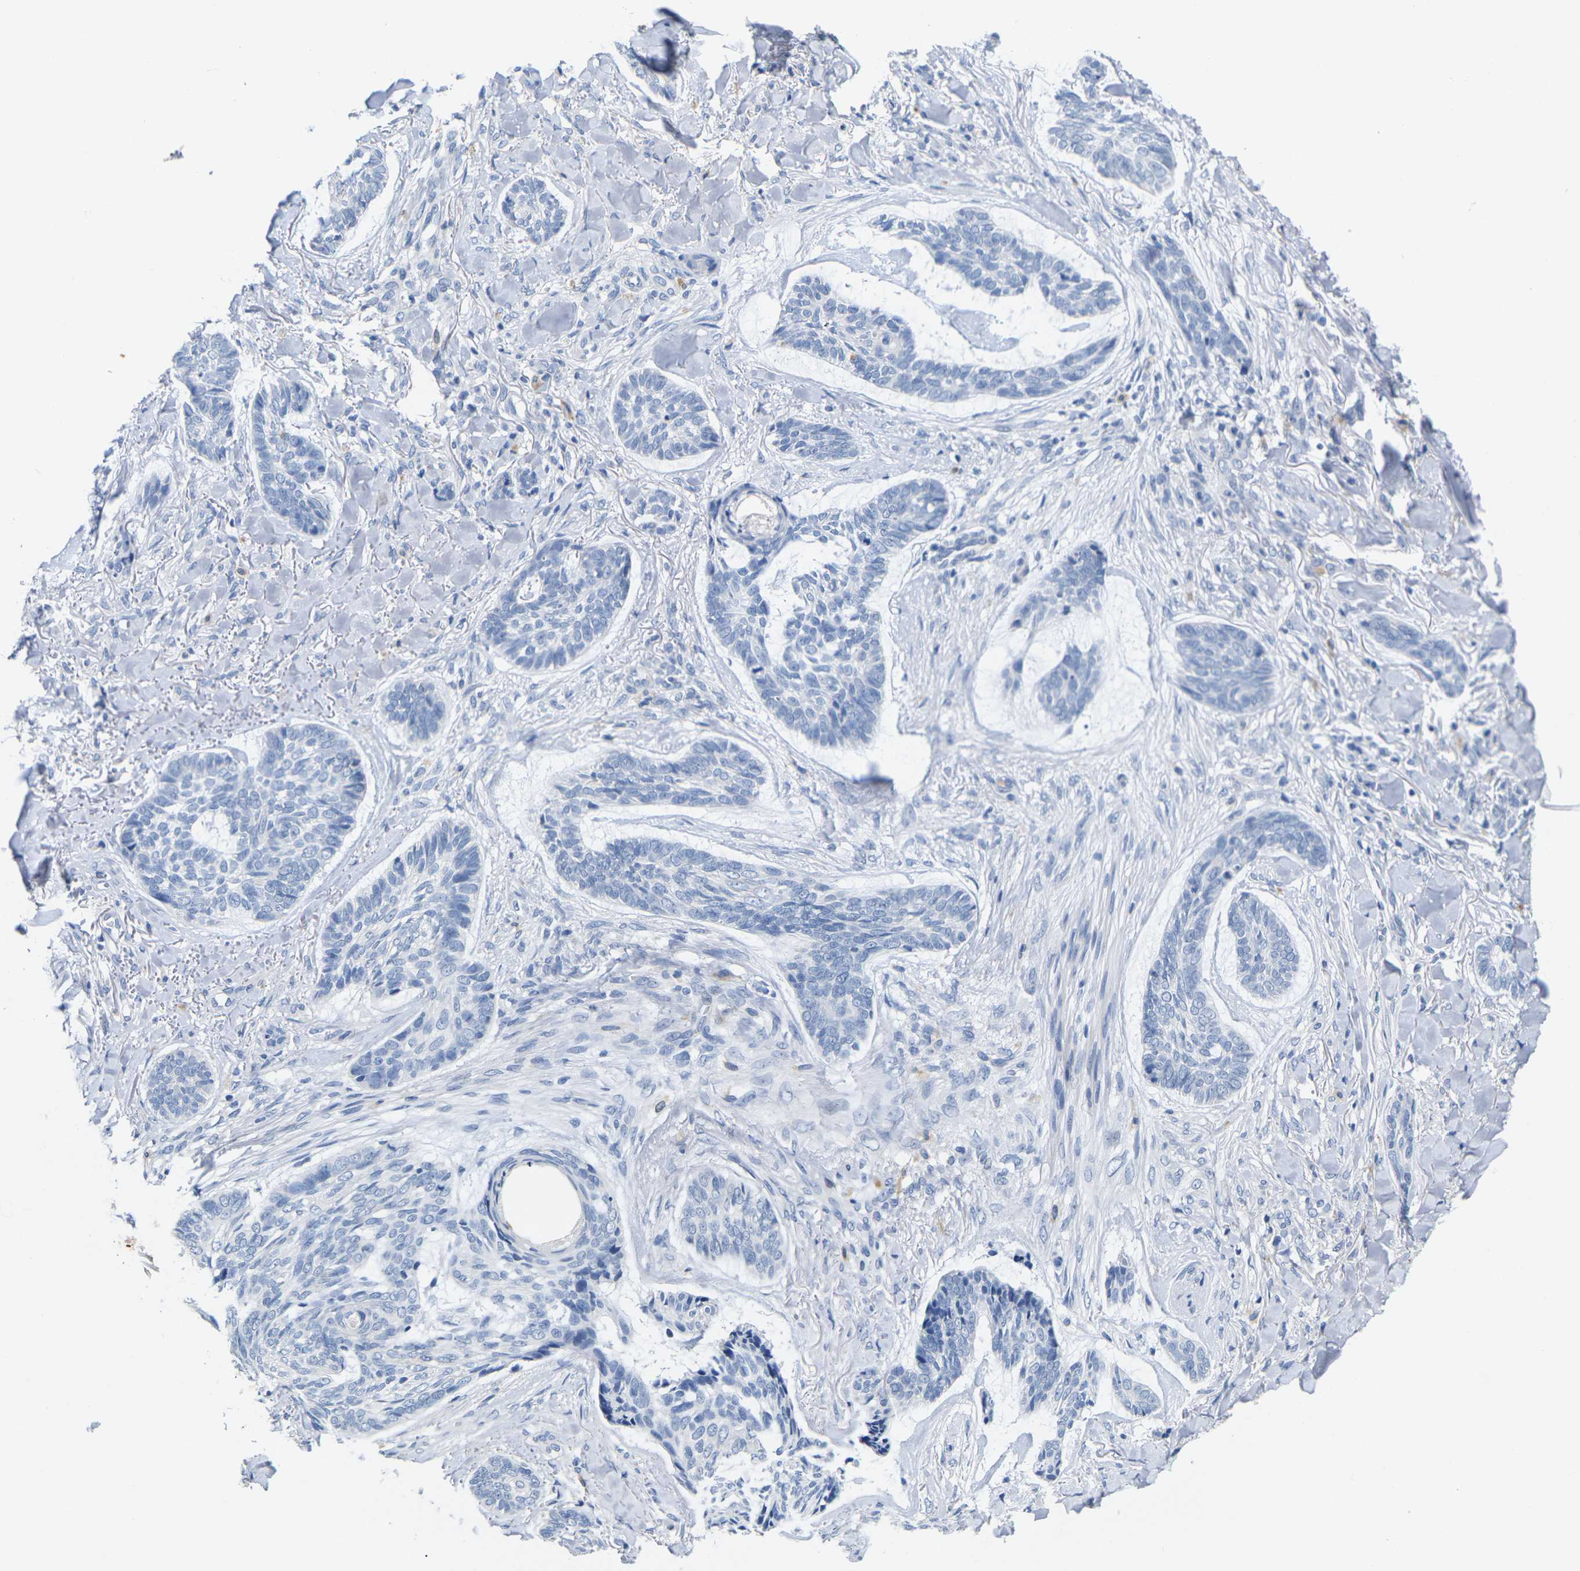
{"staining": {"intensity": "negative", "quantity": "none", "location": "none"}, "tissue": "skin cancer", "cell_type": "Tumor cells", "image_type": "cancer", "snomed": [{"axis": "morphology", "description": "Basal cell carcinoma"}, {"axis": "topography", "description": "Skin"}], "caption": "Immunohistochemical staining of human skin cancer displays no significant expression in tumor cells. (DAB immunohistochemistry, high magnification).", "gene": "NOCT", "patient": {"sex": "male", "age": 43}}